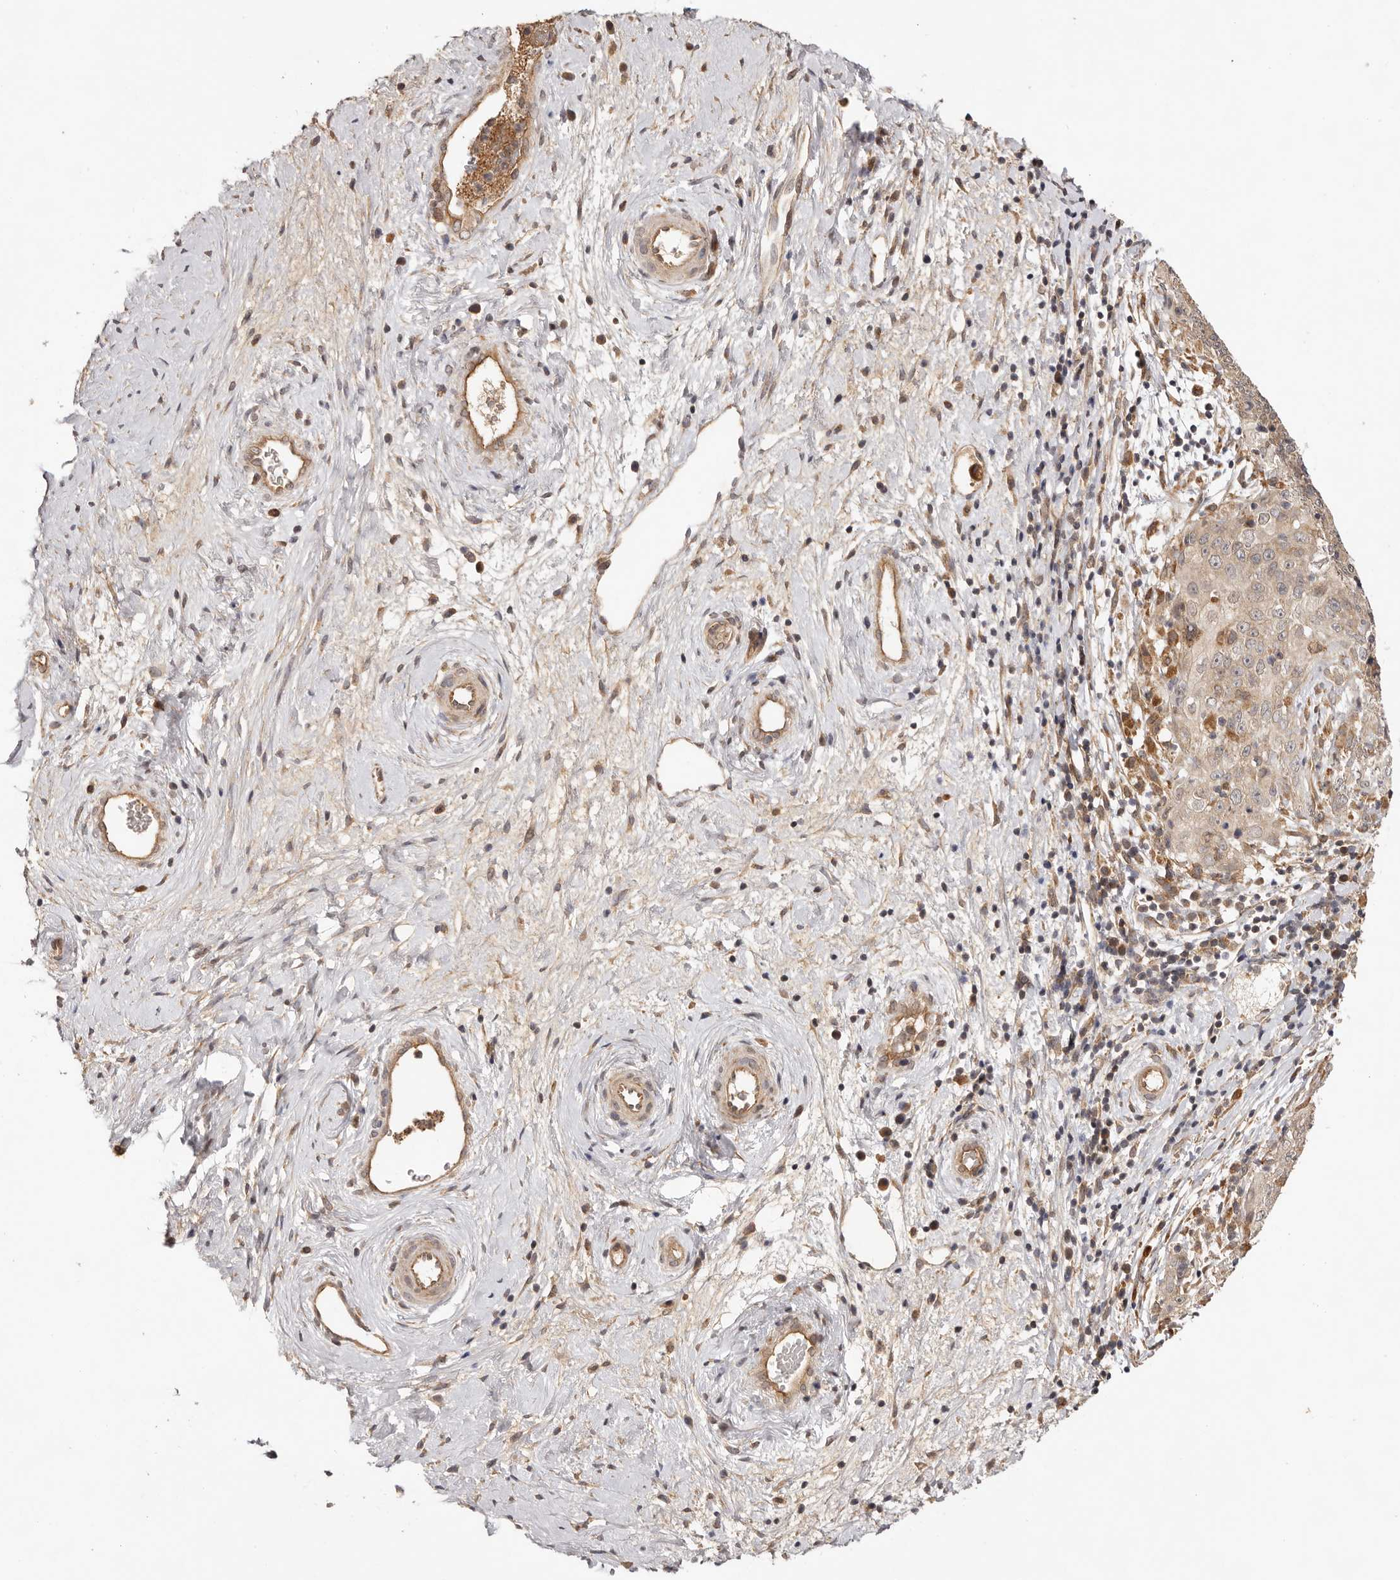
{"staining": {"intensity": "weak", "quantity": "<25%", "location": "cytoplasmic/membranous"}, "tissue": "cervical cancer", "cell_type": "Tumor cells", "image_type": "cancer", "snomed": [{"axis": "morphology", "description": "Squamous cell carcinoma, NOS"}, {"axis": "topography", "description": "Cervix"}], "caption": "The micrograph displays no staining of tumor cells in cervical cancer (squamous cell carcinoma).", "gene": "UBR2", "patient": {"sex": "female", "age": 48}}